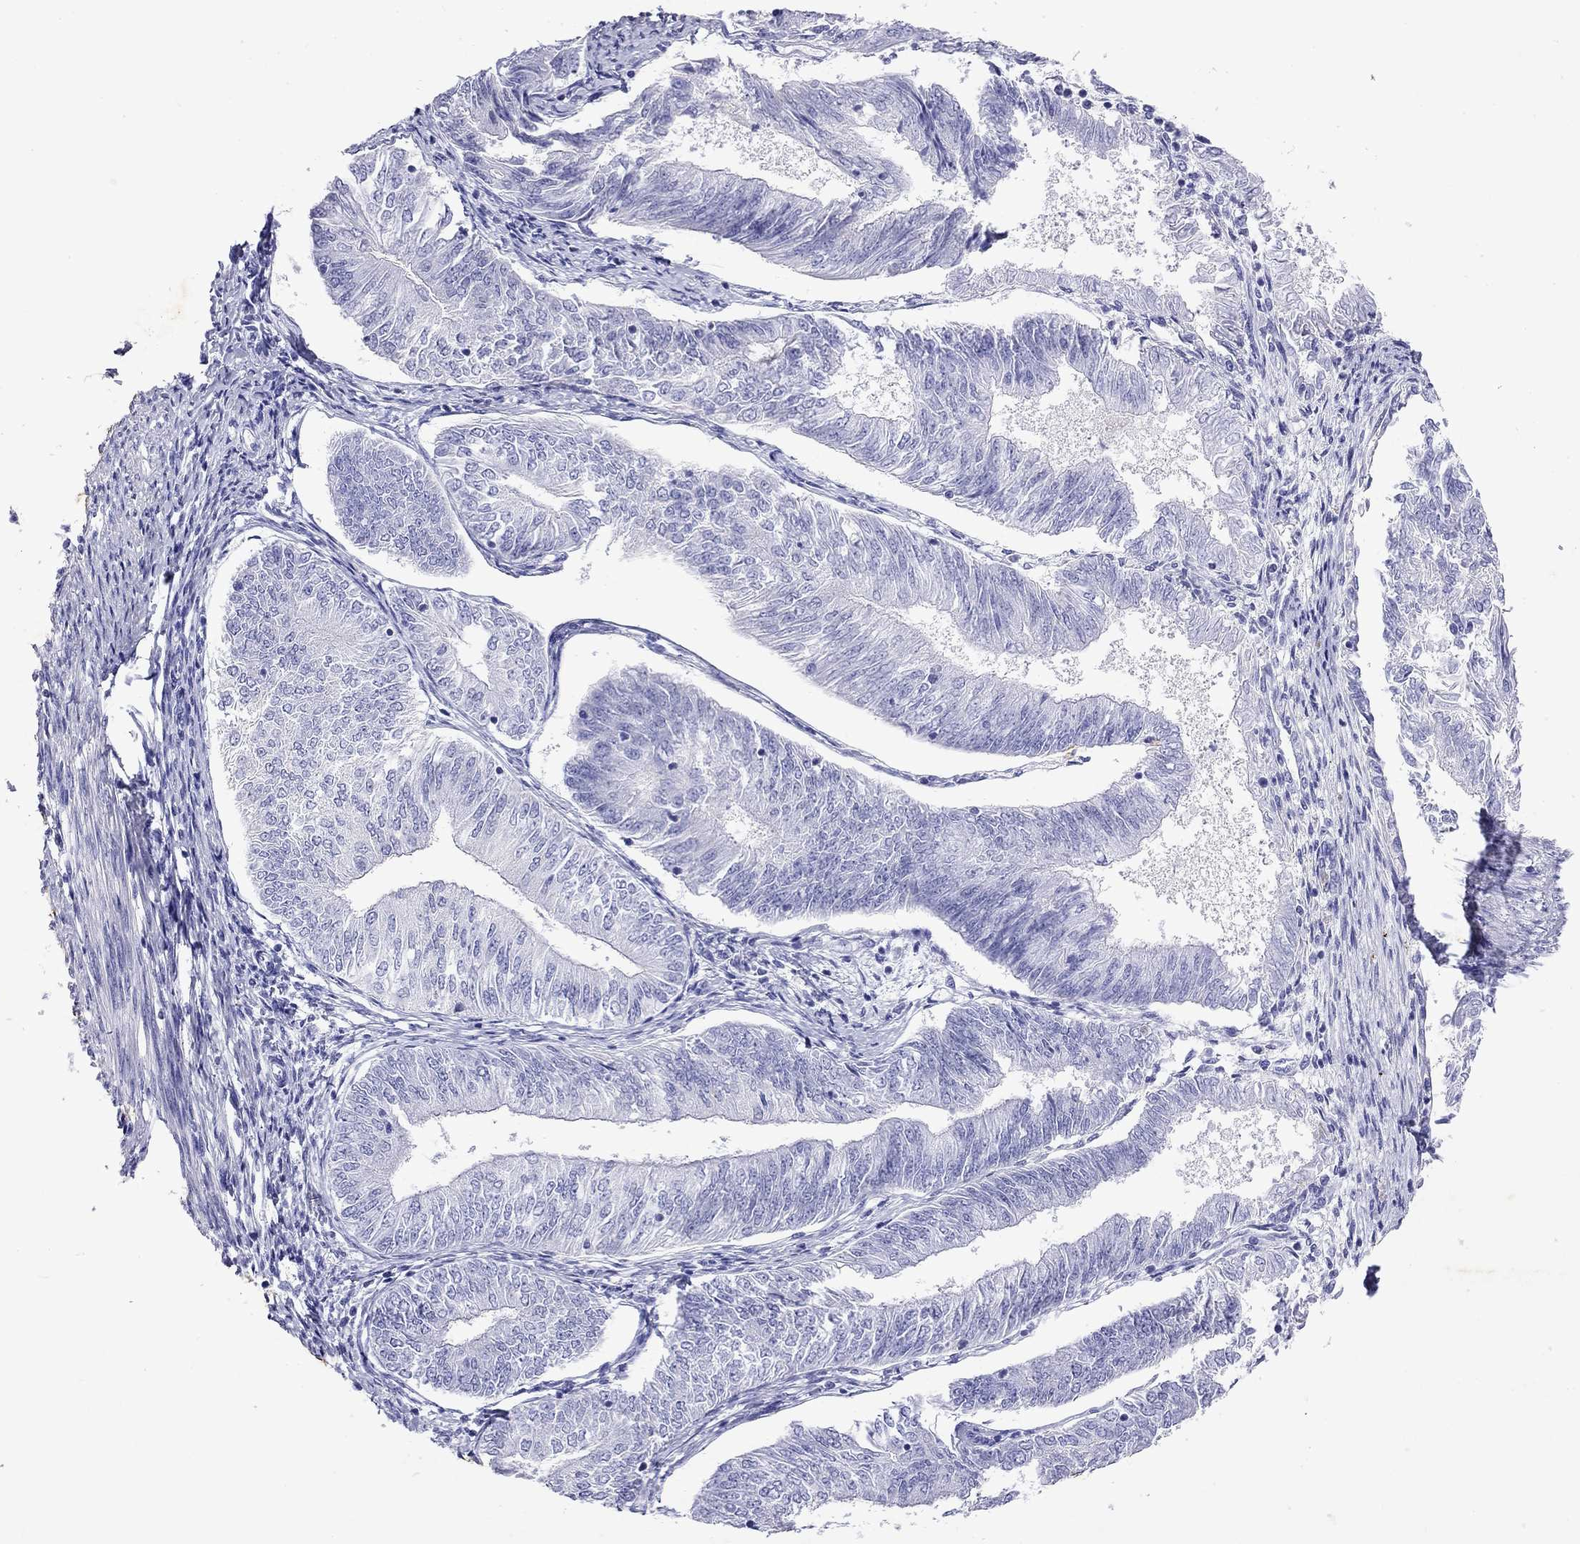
{"staining": {"intensity": "negative", "quantity": "none", "location": "none"}, "tissue": "endometrial cancer", "cell_type": "Tumor cells", "image_type": "cancer", "snomed": [{"axis": "morphology", "description": "Adenocarcinoma, NOS"}, {"axis": "topography", "description": "Endometrium"}], "caption": "An IHC histopathology image of endometrial adenocarcinoma is shown. There is no staining in tumor cells of endometrial adenocarcinoma. (DAB immunohistochemistry, high magnification).", "gene": "GNAT3", "patient": {"sex": "female", "age": 58}}